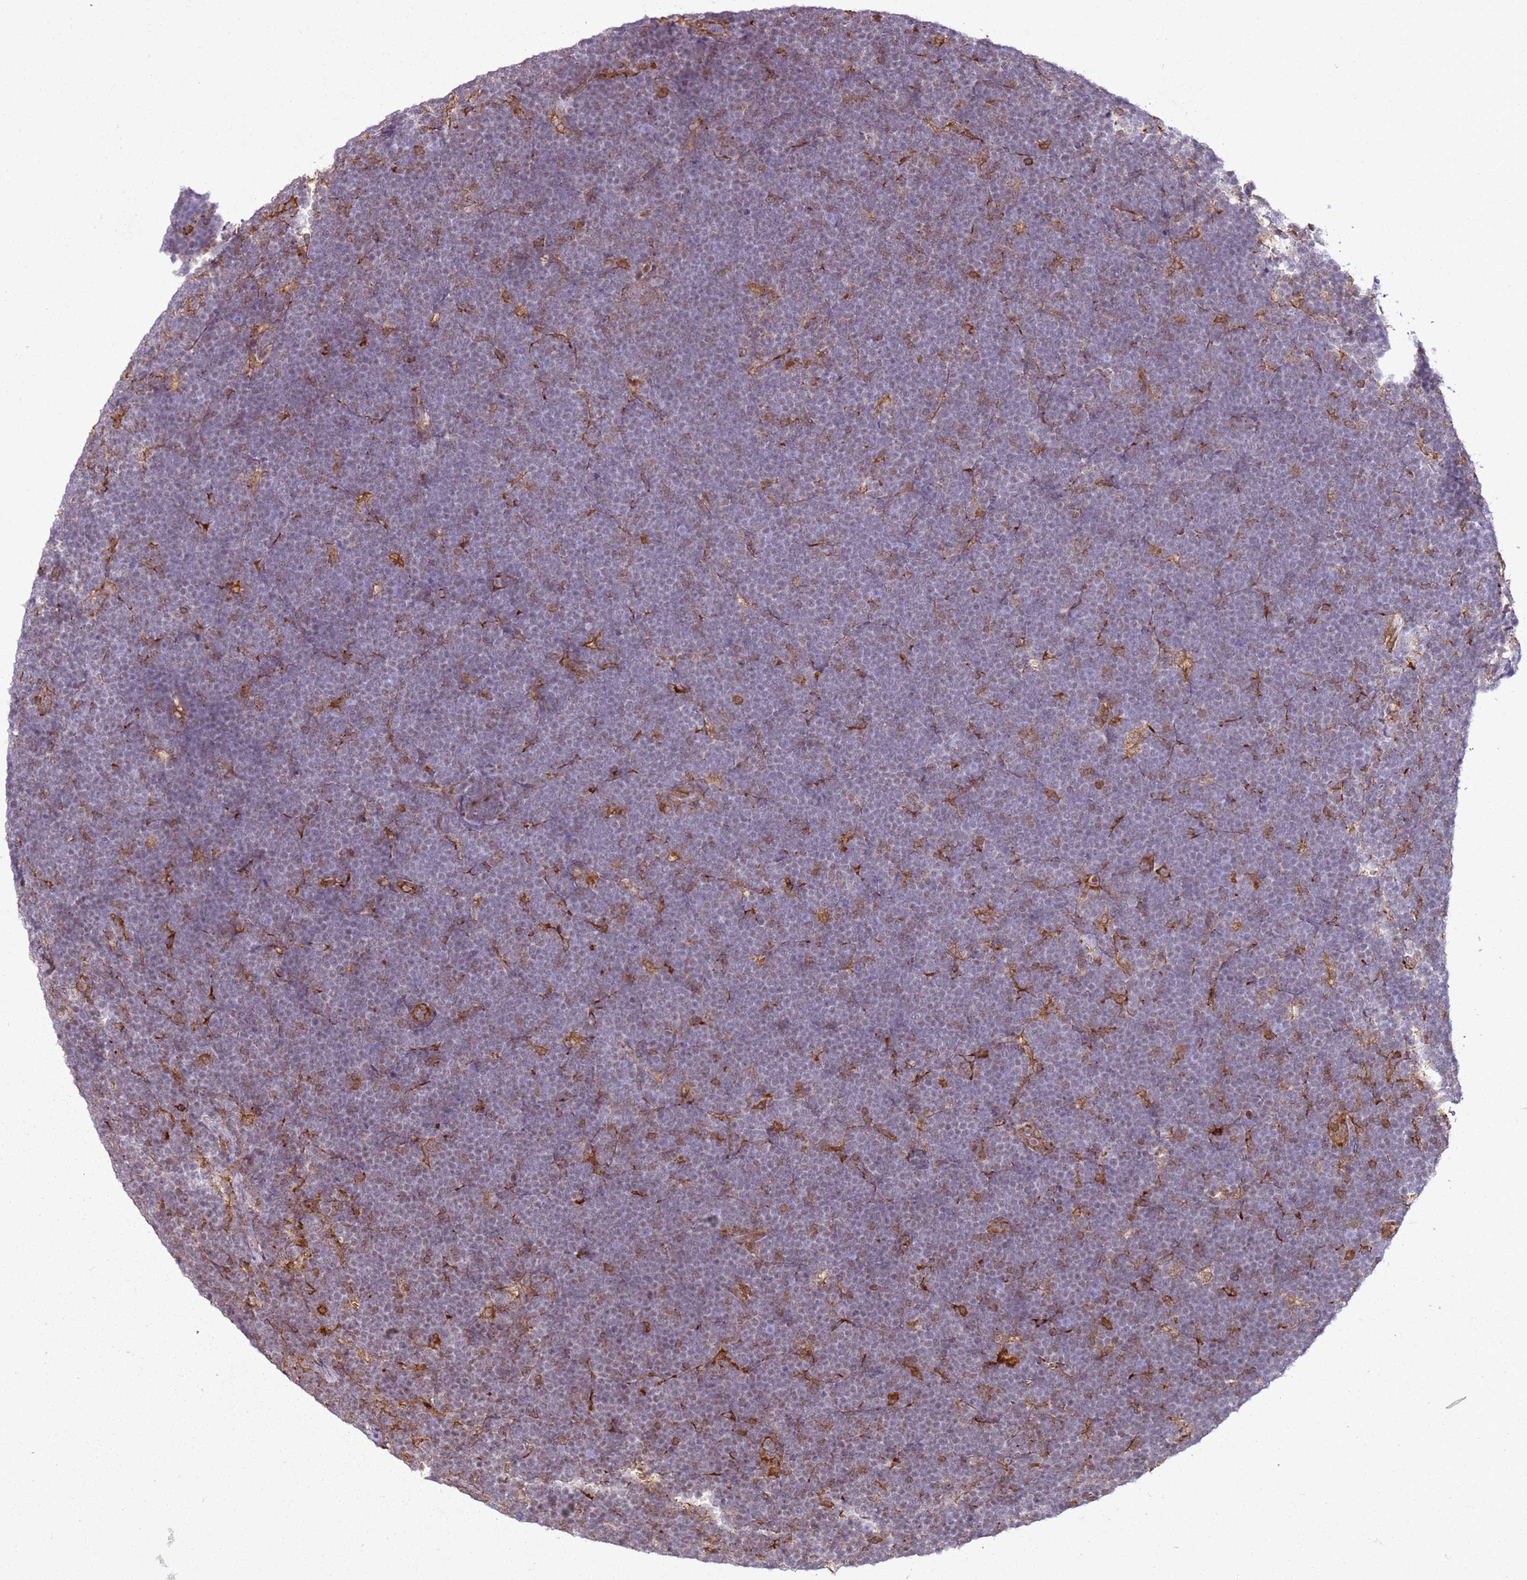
{"staining": {"intensity": "negative", "quantity": "none", "location": "none"}, "tissue": "lymphoma", "cell_type": "Tumor cells", "image_type": "cancer", "snomed": [{"axis": "morphology", "description": "Malignant lymphoma, non-Hodgkin's type, High grade"}, {"axis": "topography", "description": "Lymph node"}], "caption": "This is an immunohistochemistry (IHC) image of human high-grade malignant lymphoma, non-Hodgkin's type. There is no positivity in tumor cells.", "gene": "GABRE", "patient": {"sex": "male", "age": 13}}